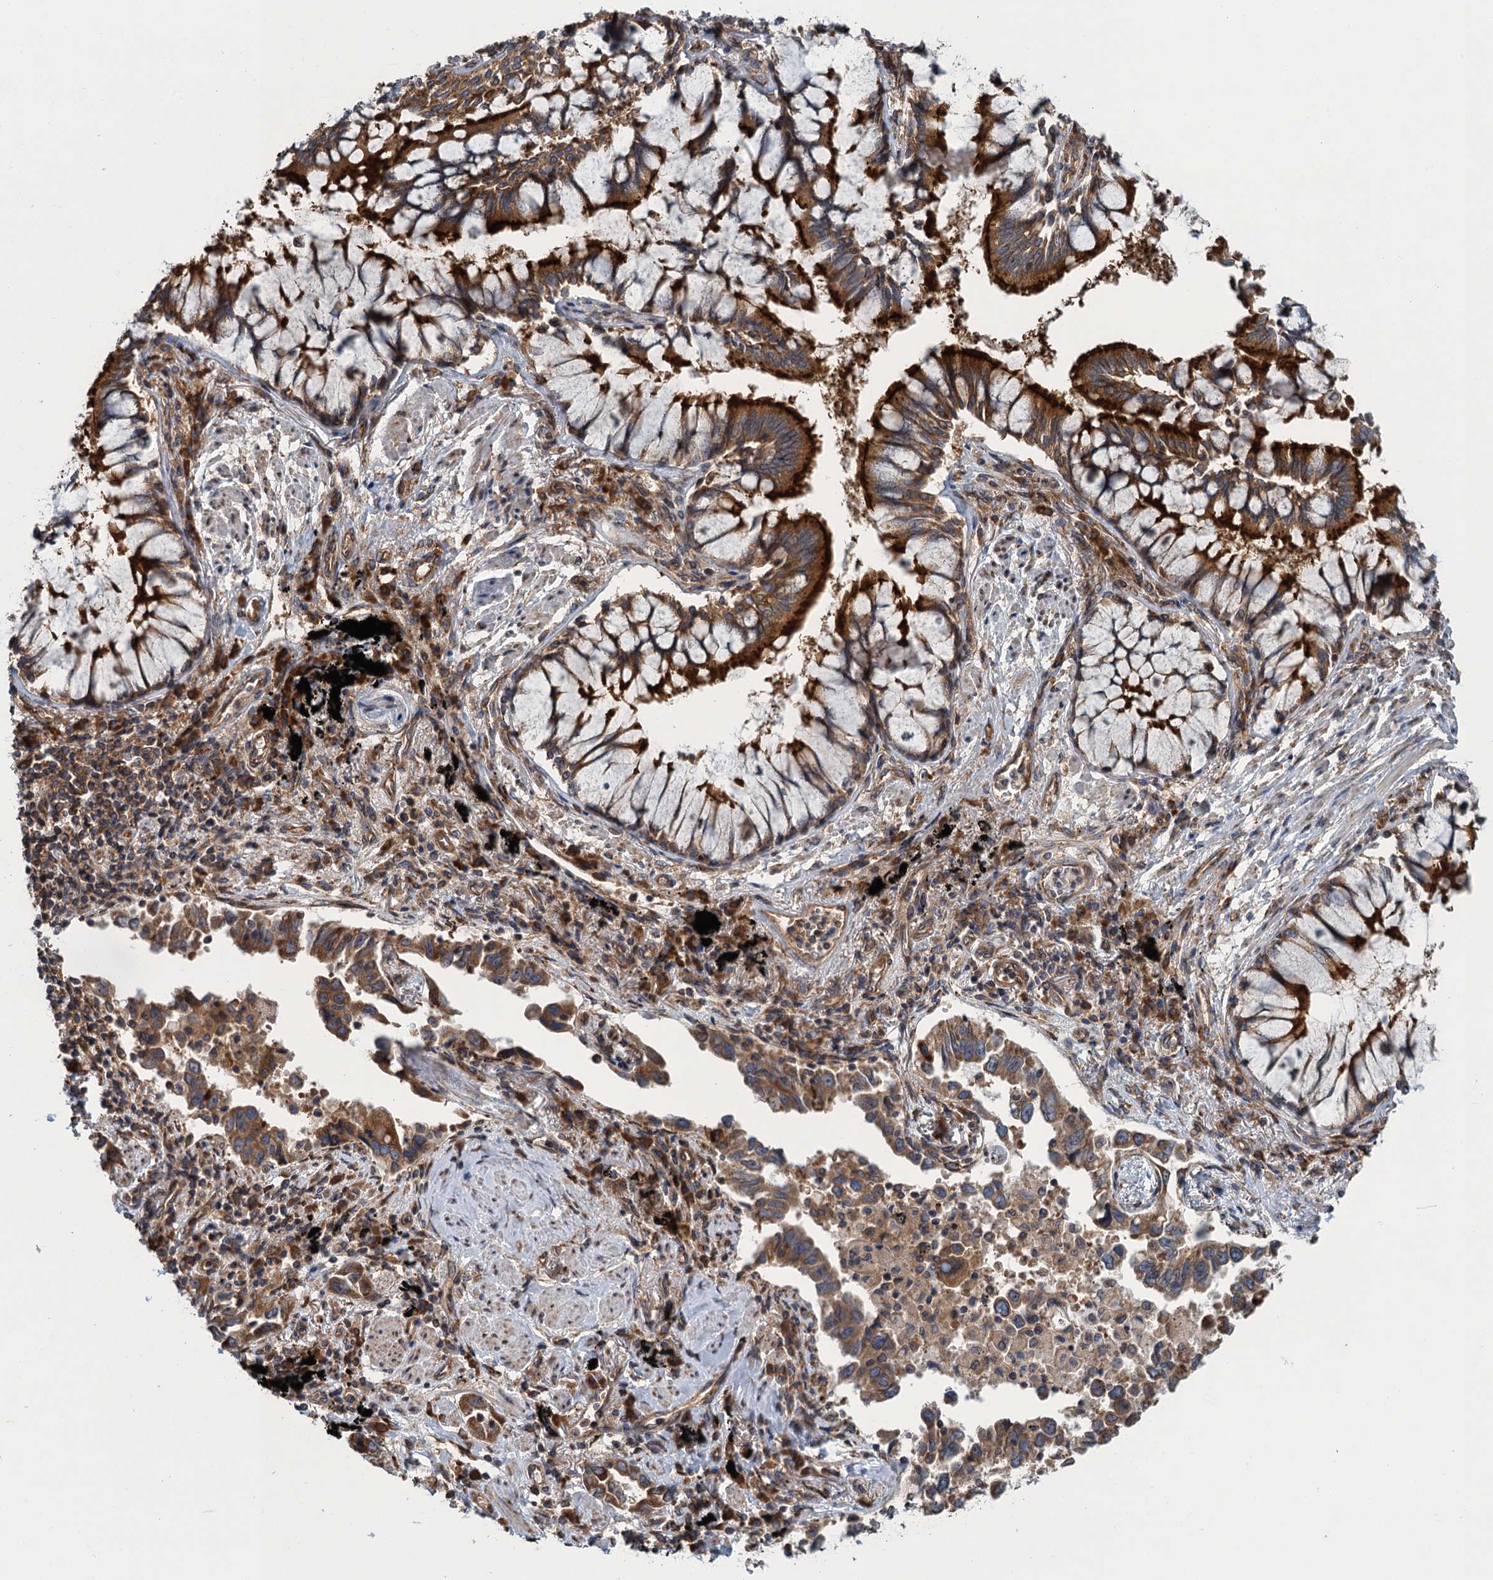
{"staining": {"intensity": "moderate", "quantity": ">75%", "location": "cytoplasmic/membranous"}, "tissue": "lung cancer", "cell_type": "Tumor cells", "image_type": "cancer", "snomed": [{"axis": "morphology", "description": "Adenocarcinoma, NOS"}, {"axis": "topography", "description": "Lung"}], "caption": "A histopathology image of lung cancer stained for a protein reveals moderate cytoplasmic/membranous brown staining in tumor cells. The protein is stained brown, and the nuclei are stained in blue (DAB IHC with brightfield microscopy, high magnification).", "gene": "MDM1", "patient": {"sex": "male", "age": 67}}